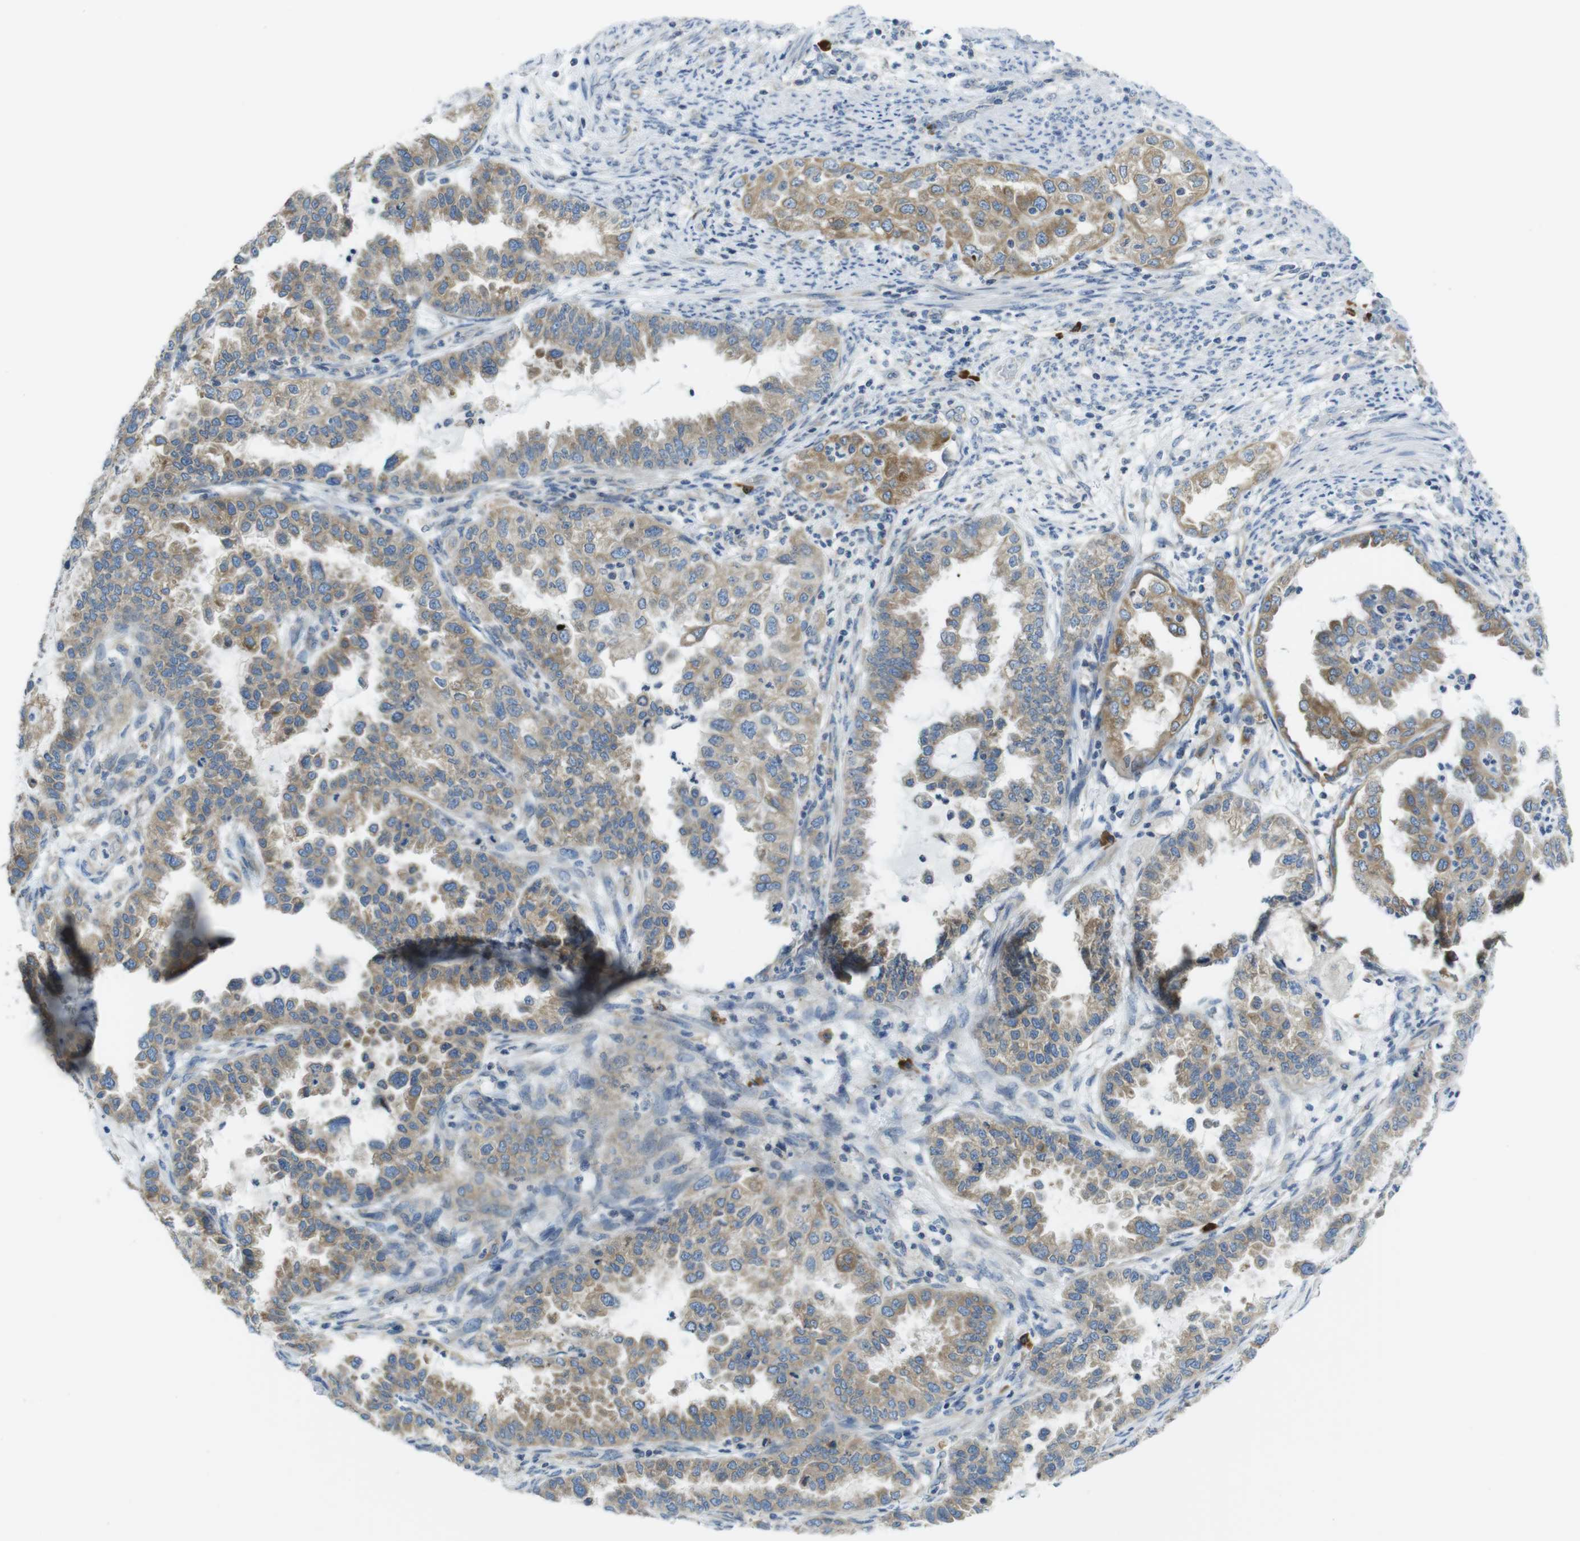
{"staining": {"intensity": "moderate", "quantity": ">75%", "location": "cytoplasmic/membranous"}, "tissue": "endometrial cancer", "cell_type": "Tumor cells", "image_type": "cancer", "snomed": [{"axis": "morphology", "description": "Adenocarcinoma, NOS"}, {"axis": "topography", "description": "Endometrium"}], "caption": "Human endometrial cancer stained with a brown dye reveals moderate cytoplasmic/membranous positive positivity in approximately >75% of tumor cells.", "gene": "CLPTM1L", "patient": {"sex": "female", "age": 85}}